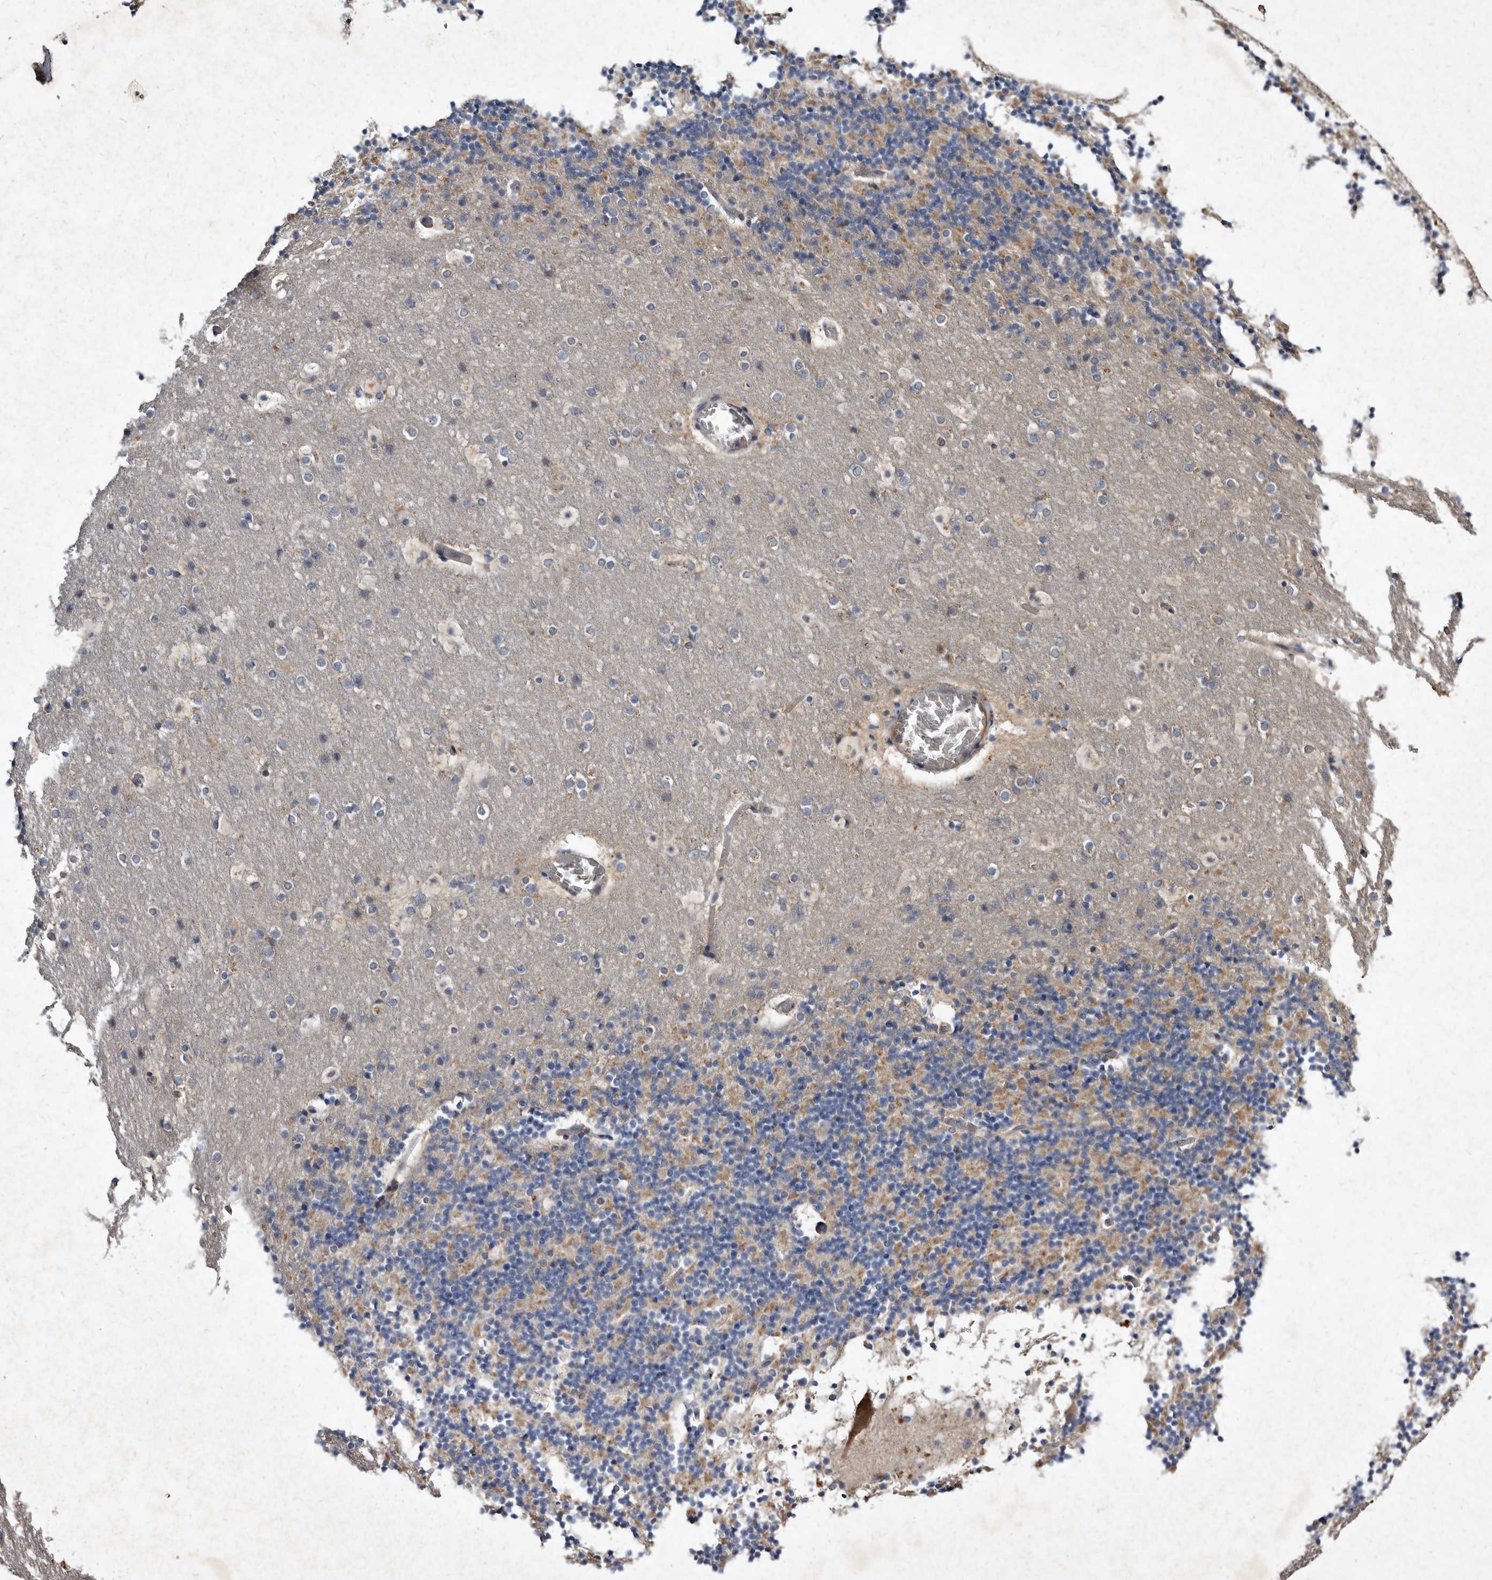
{"staining": {"intensity": "moderate", "quantity": "<25%", "location": "cytoplasmic/membranous"}, "tissue": "cerebellum", "cell_type": "Cells in granular layer", "image_type": "normal", "snomed": [{"axis": "morphology", "description": "Normal tissue, NOS"}, {"axis": "topography", "description": "Cerebellum"}], "caption": "IHC micrograph of normal cerebellum stained for a protein (brown), which shows low levels of moderate cytoplasmic/membranous positivity in approximately <25% of cells in granular layer.", "gene": "YPEL1", "patient": {"sex": "male", "age": 57}}